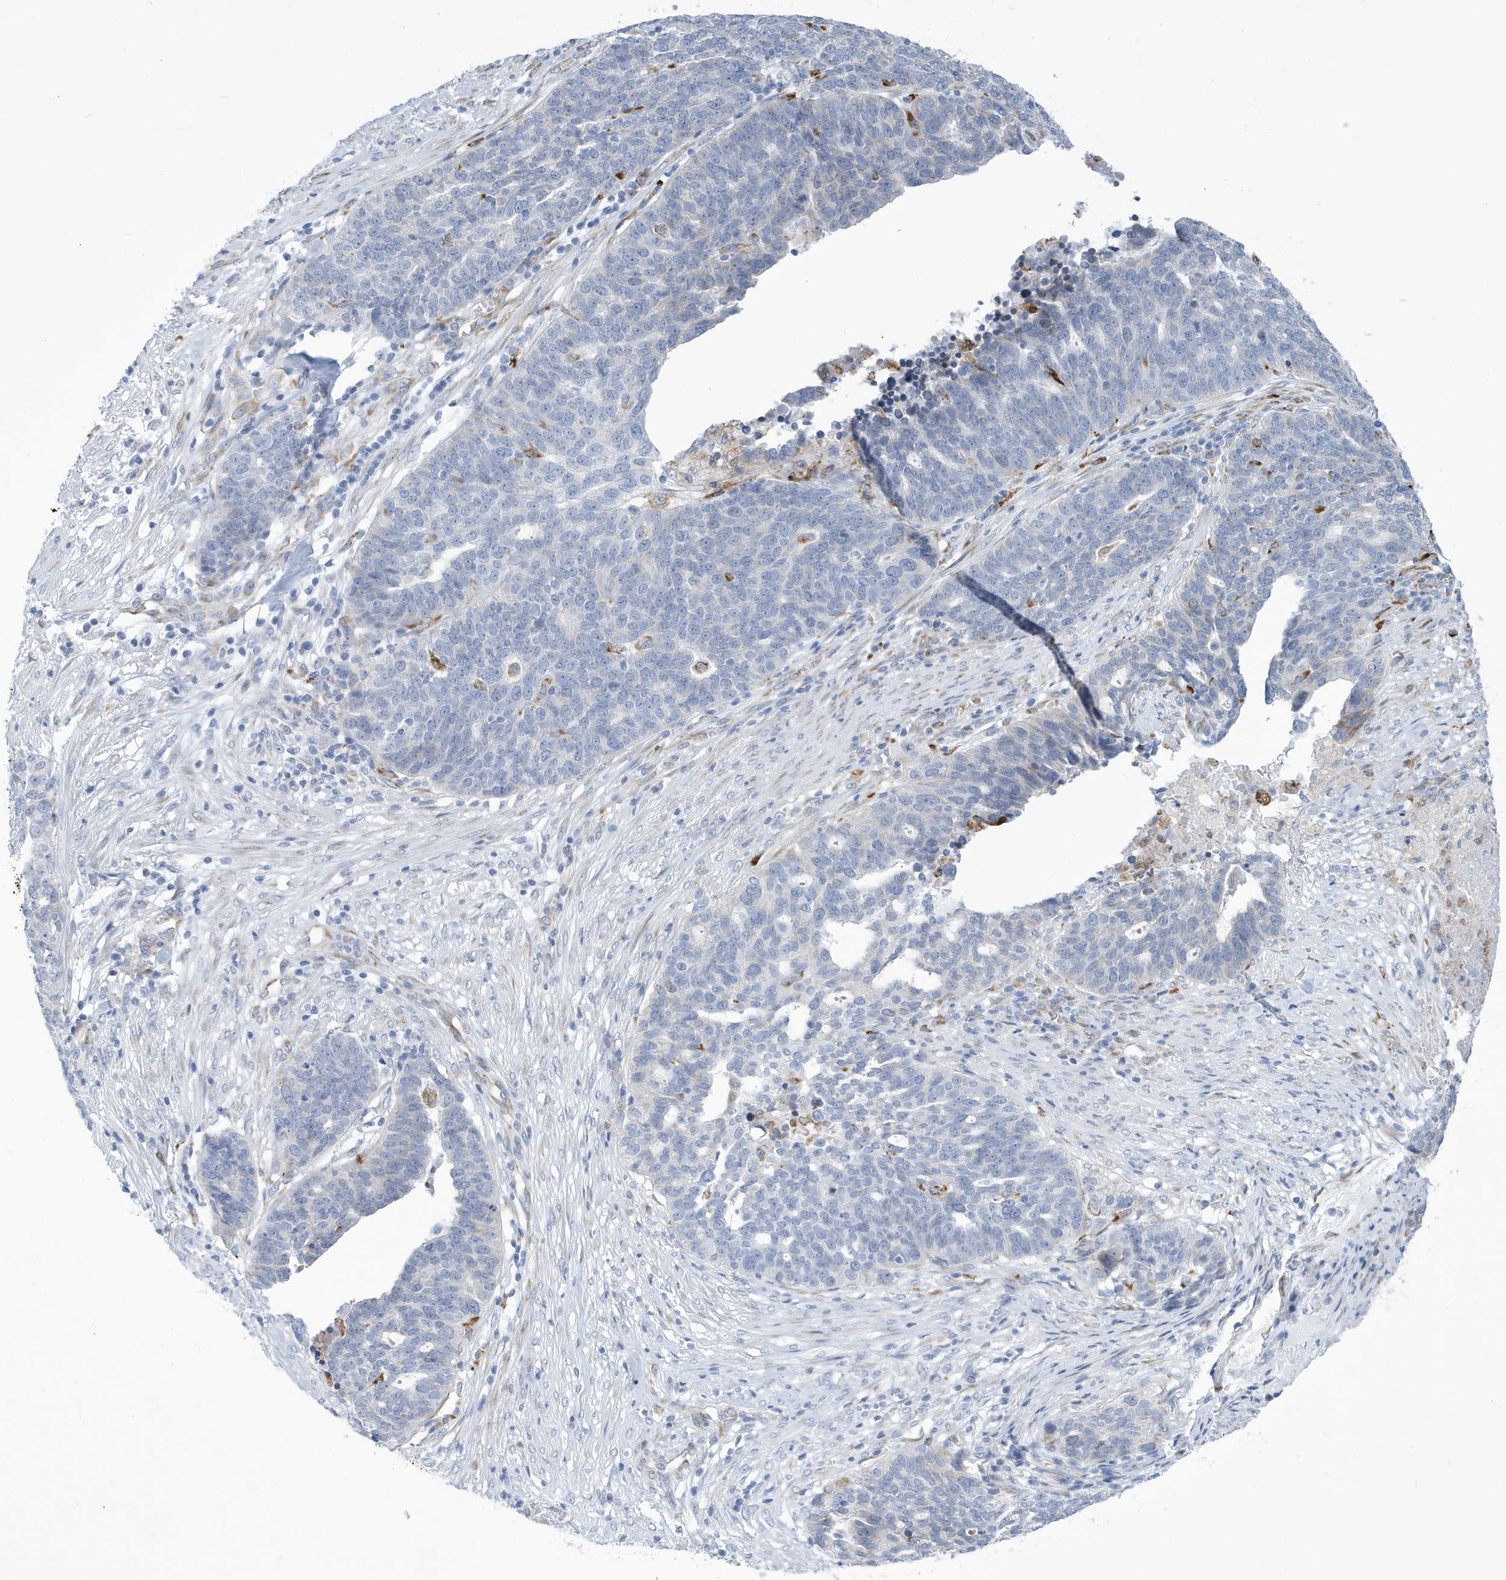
{"staining": {"intensity": "negative", "quantity": "none", "location": "none"}, "tissue": "ovarian cancer", "cell_type": "Tumor cells", "image_type": "cancer", "snomed": [{"axis": "morphology", "description": "Cystadenocarcinoma, serous, NOS"}, {"axis": "topography", "description": "Ovary"}], "caption": "The immunohistochemistry (IHC) histopathology image has no significant expression in tumor cells of ovarian cancer (serous cystadenocarcinoma) tissue.", "gene": "SEMA3F", "patient": {"sex": "female", "age": 59}}